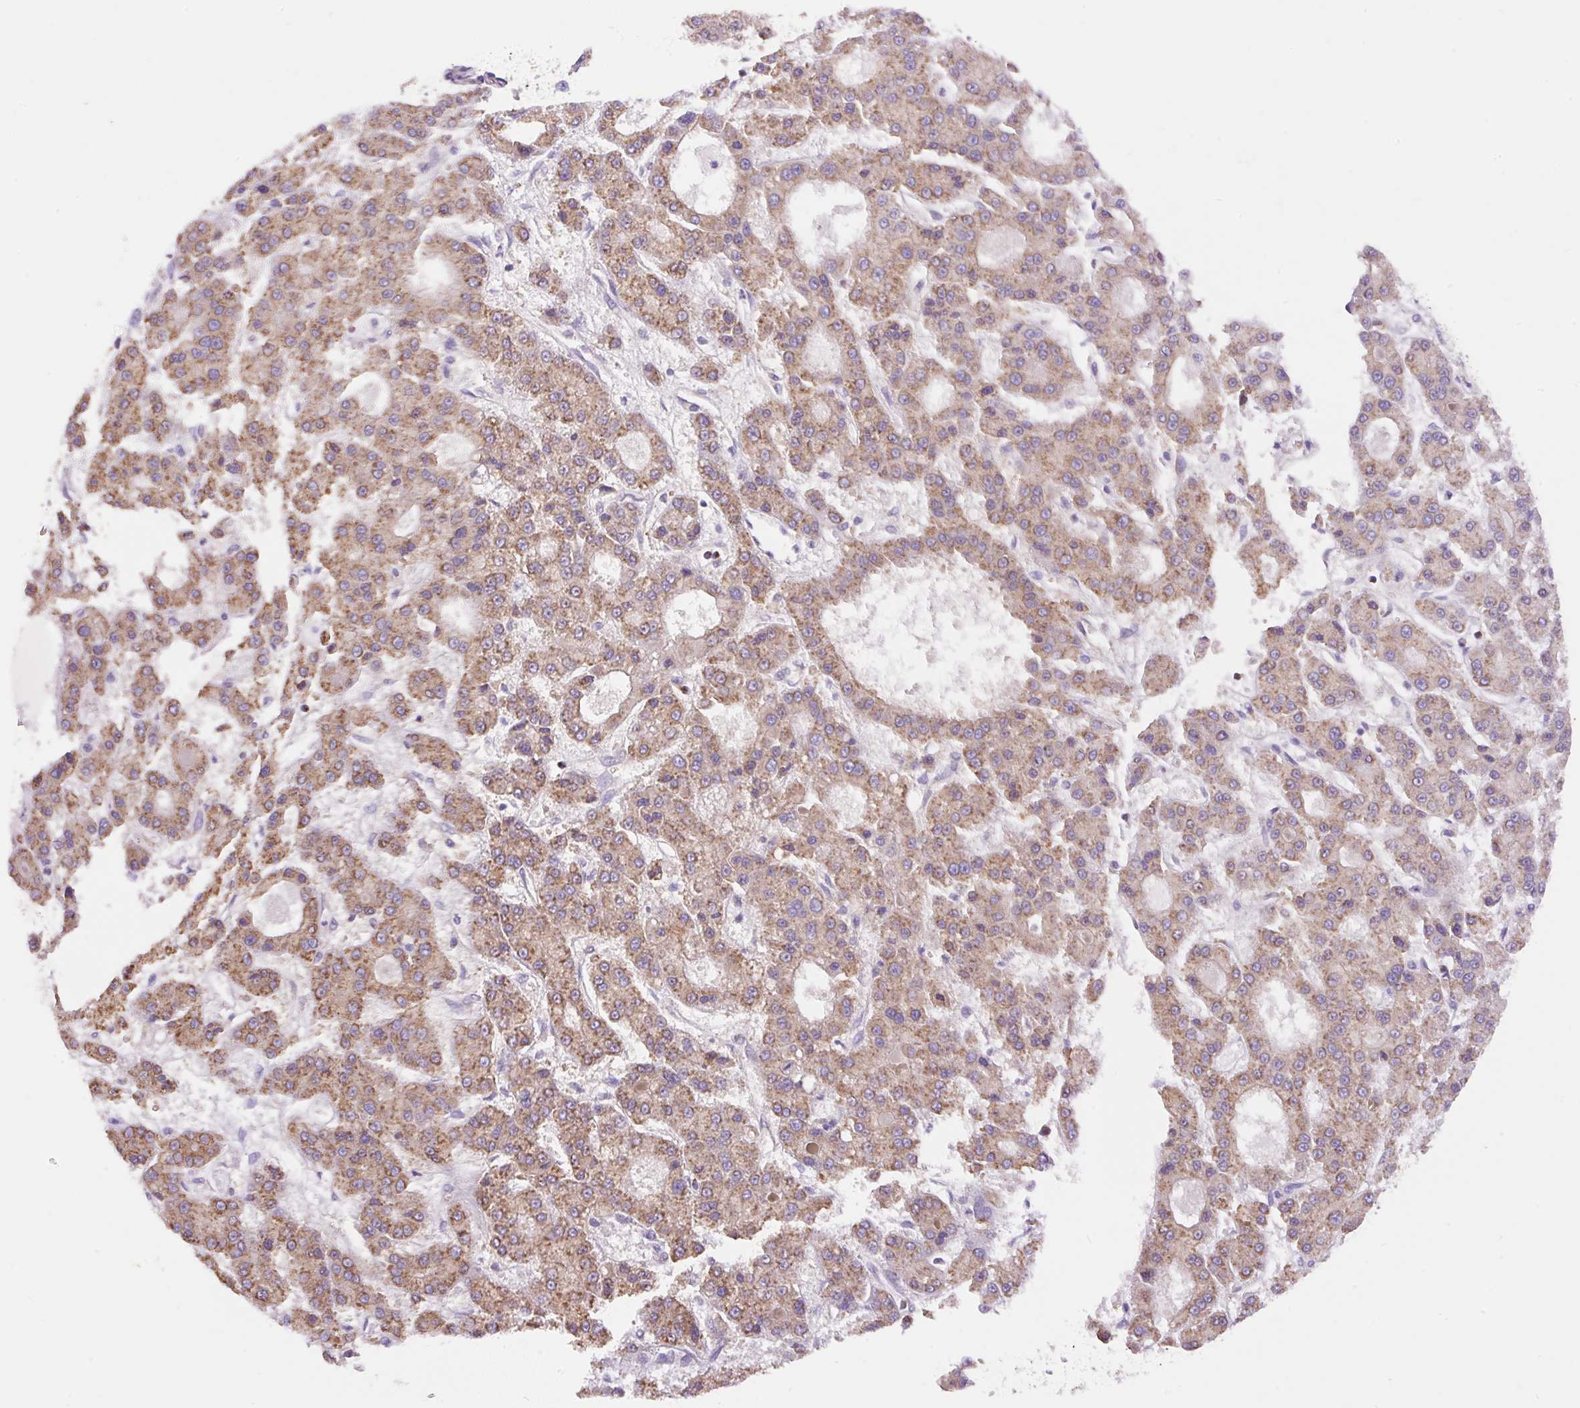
{"staining": {"intensity": "moderate", "quantity": ">75%", "location": "cytoplasmic/membranous"}, "tissue": "liver cancer", "cell_type": "Tumor cells", "image_type": "cancer", "snomed": [{"axis": "morphology", "description": "Carcinoma, Hepatocellular, NOS"}, {"axis": "topography", "description": "Liver"}], "caption": "Tumor cells show medium levels of moderate cytoplasmic/membranous positivity in about >75% of cells in human liver cancer.", "gene": "DNM2", "patient": {"sex": "male", "age": 70}}